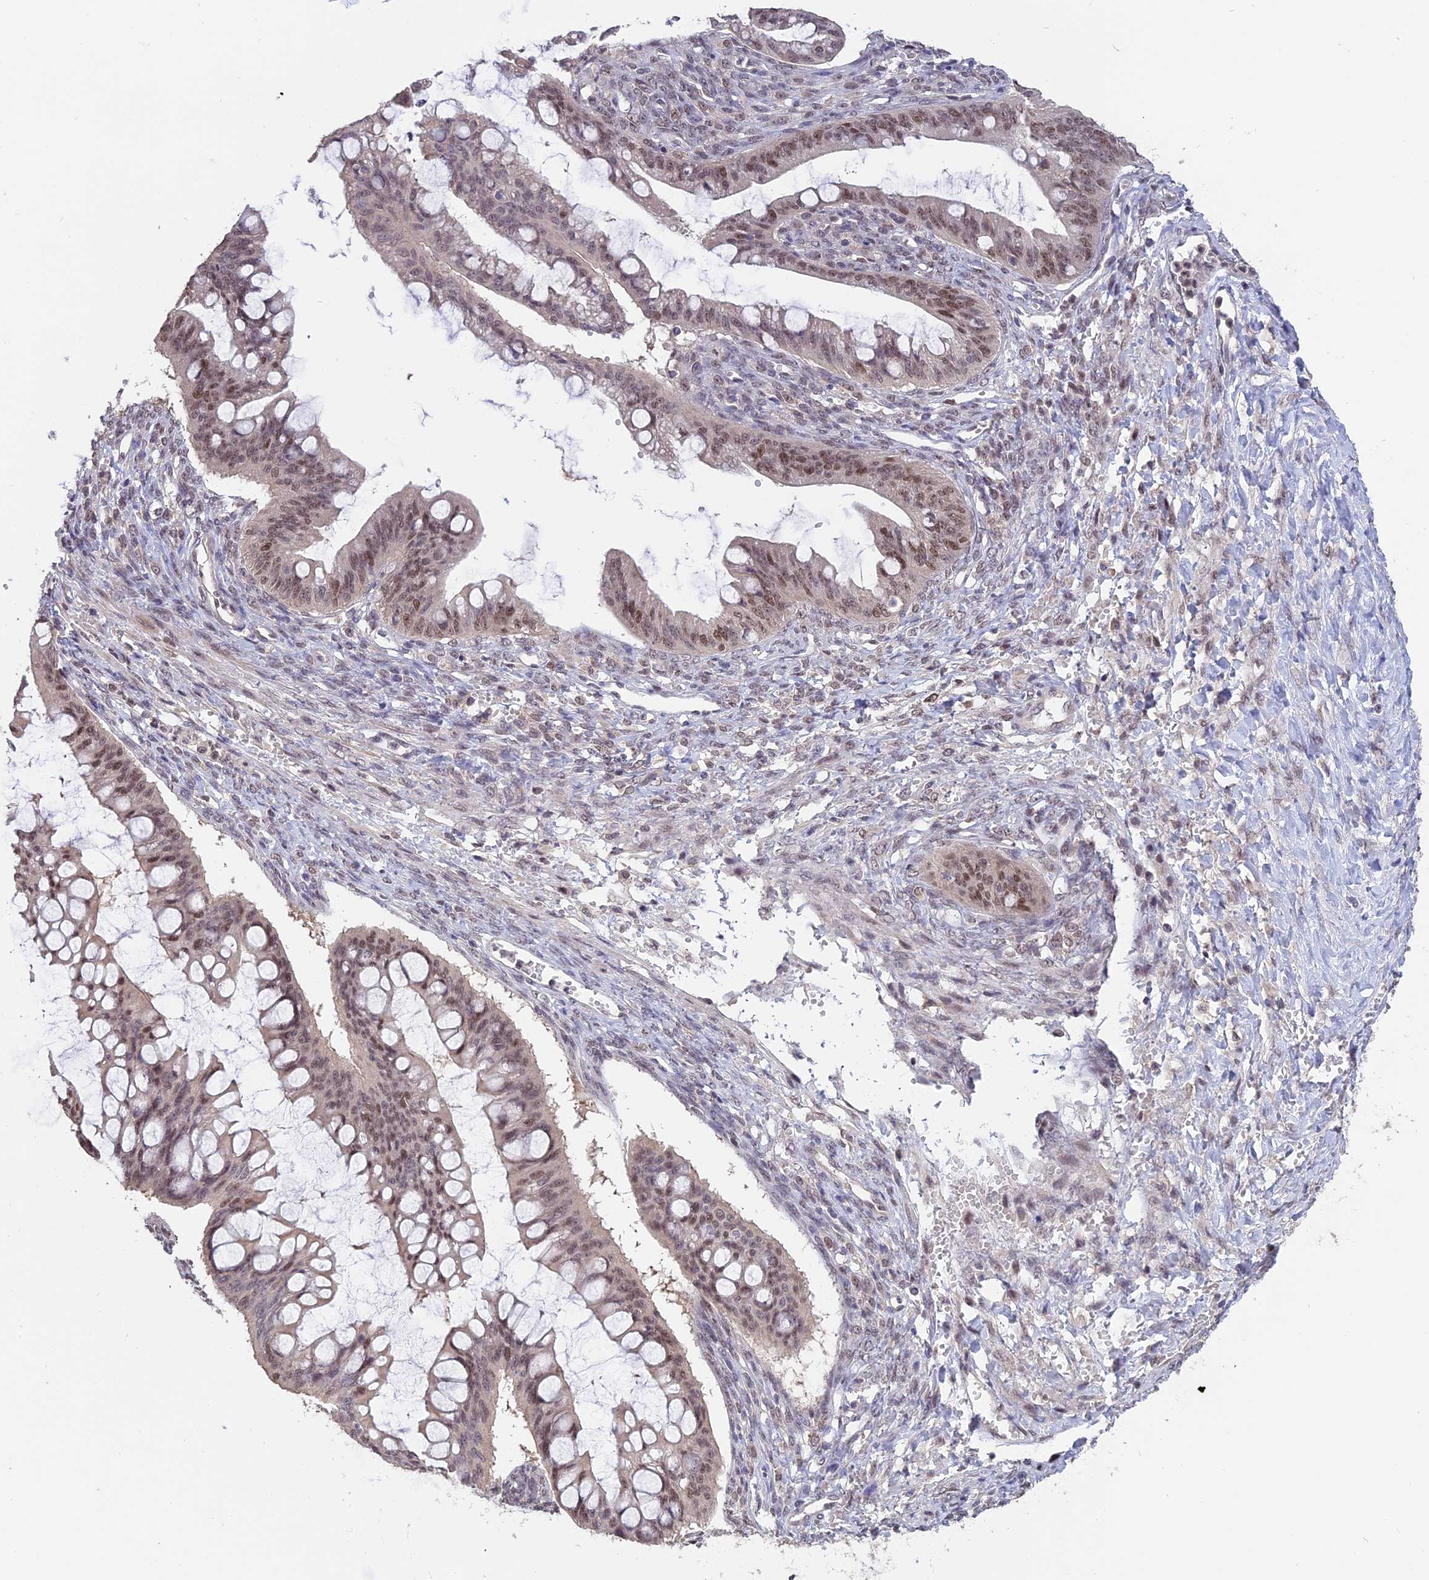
{"staining": {"intensity": "moderate", "quantity": "25%-75%", "location": "nuclear"}, "tissue": "ovarian cancer", "cell_type": "Tumor cells", "image_type": "cancer", "snomed": [{"axis": "morphology", "description": "Cystadenocarcinoma, mucinous, NOS"}, {"axis": "topography", "description": "Ovary"}], "caption": "A medium amount of moderate nuclear positivity is seen in approximately 25%-75% of tumor cells in ovarian cancer tissue.", "gene": "RFC5", "patient": {"sex": "female", "age": 73}}